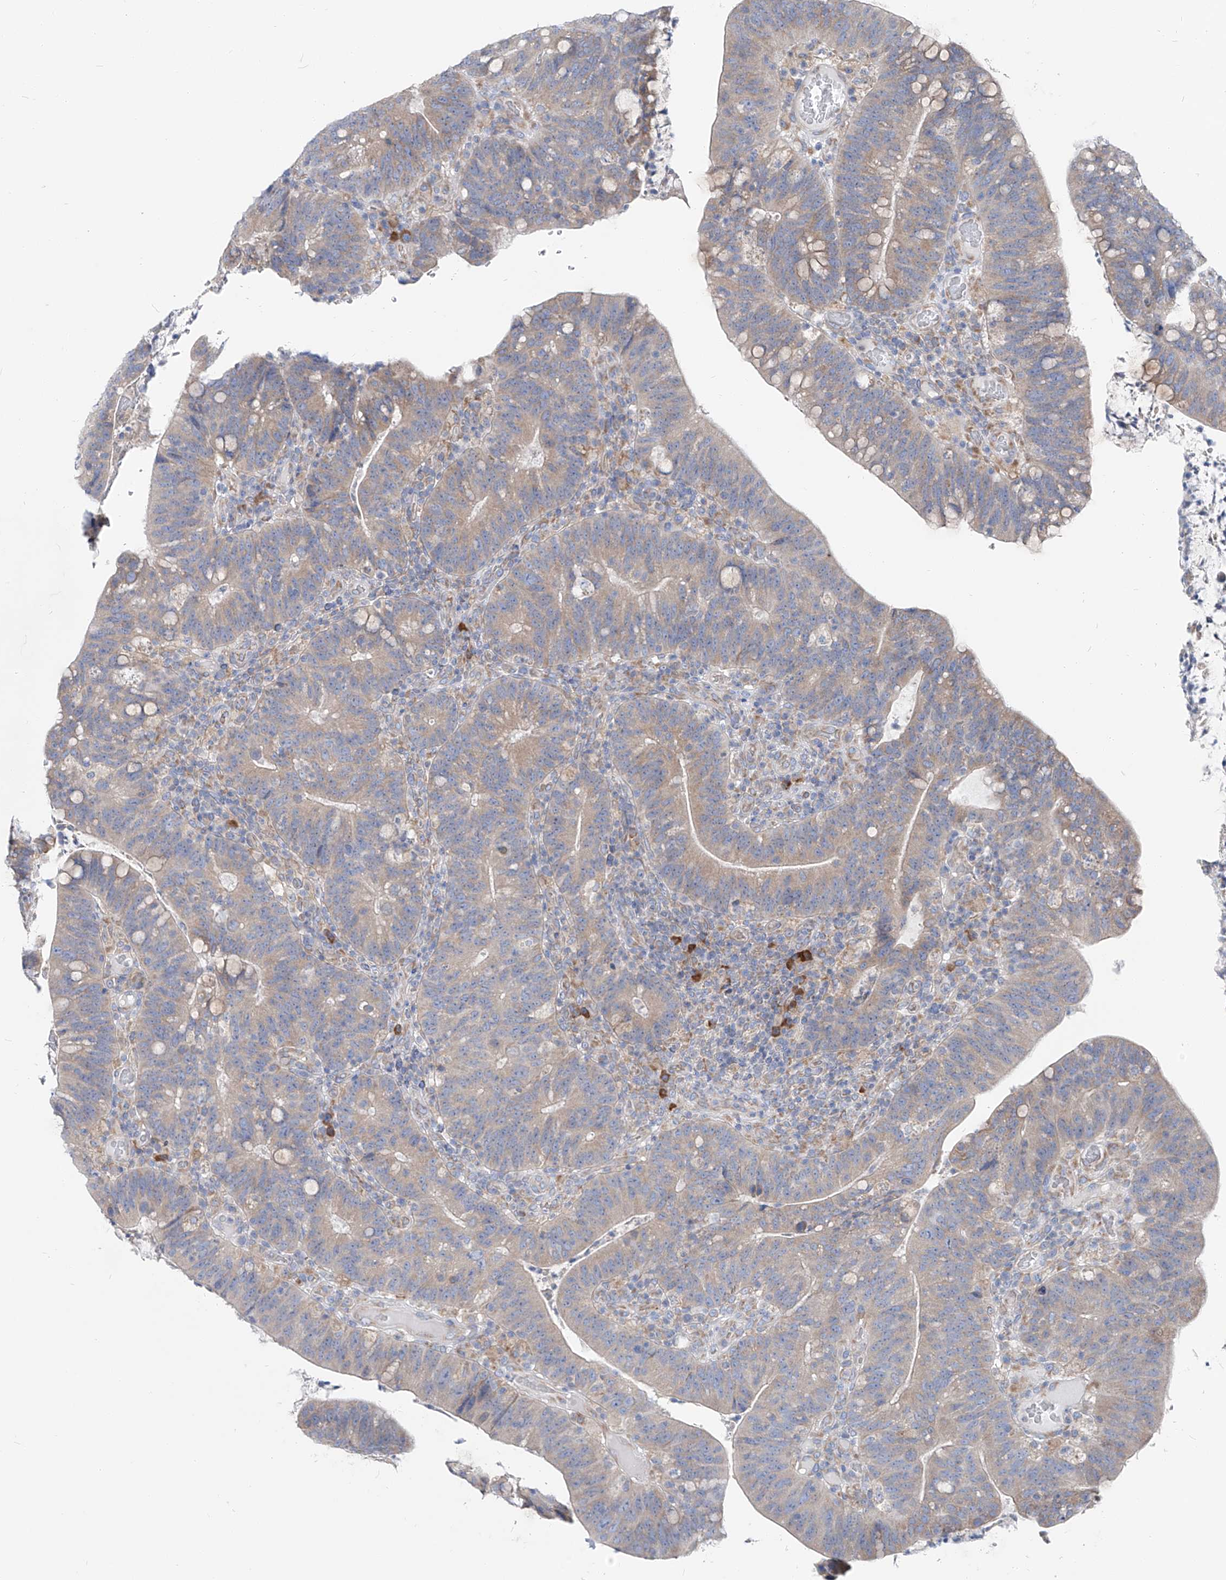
{"staining": {"intensity": "weak", "quantity": "25%-75%", "location": "cytoplasmic/membranous"}, "tissue": "colorectal cancer", "cell_type": "Tumor cells", "image_type": "cancer", "snomed": [{"axis": "morphology", "description": "Adenocarcinoma, NOS"}, {"axis": "topography", "description": "Colon"}], "caption": "A brown stain shows weak cytoplasmic/membranous expression of a protein in human colorectal cancer (adenocarcinoma) tumor cells. (IHC, brightfield microscopy, high magnification).", "gene": "UFL1", "patient": {"sex": "female", "age": 66}}